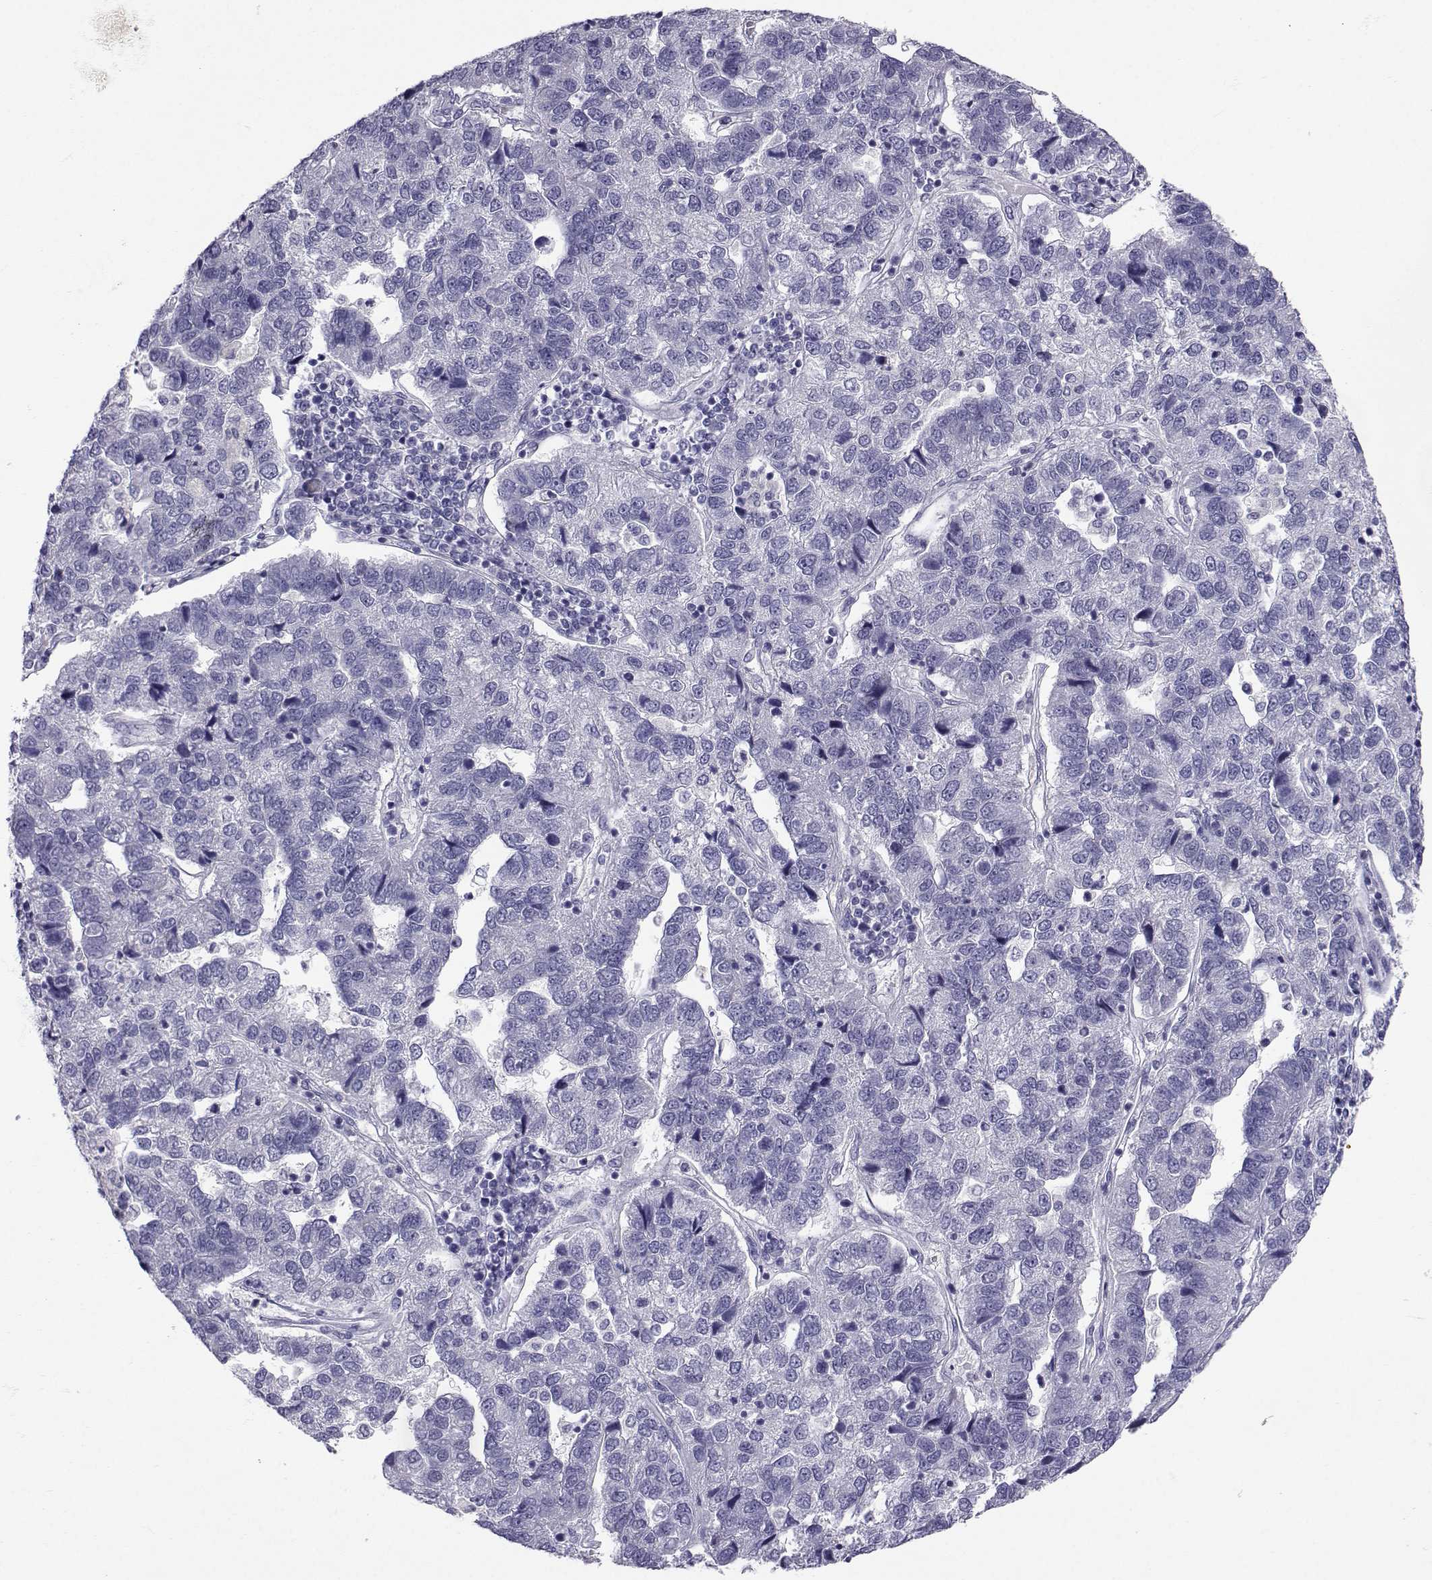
{"staining": {"intensity": "negative", "quantity": "none", "location": "none"}, "tissue": "pancreatic cancer", "cell_type": "Tumor cells", "image_type": "cancer", "snomed": [{"axis": "morphology", "description": "Adenocarcinoma, NOS"}, {"axis": "topography", "description": "Pancreas"}], "caption": "Pancreatic cancer was stained to show a protein in brown. There is no significant positivity in tumor cells.", "gene": "SLC6A3", "patient": {"sex": "female", "age": 61}}